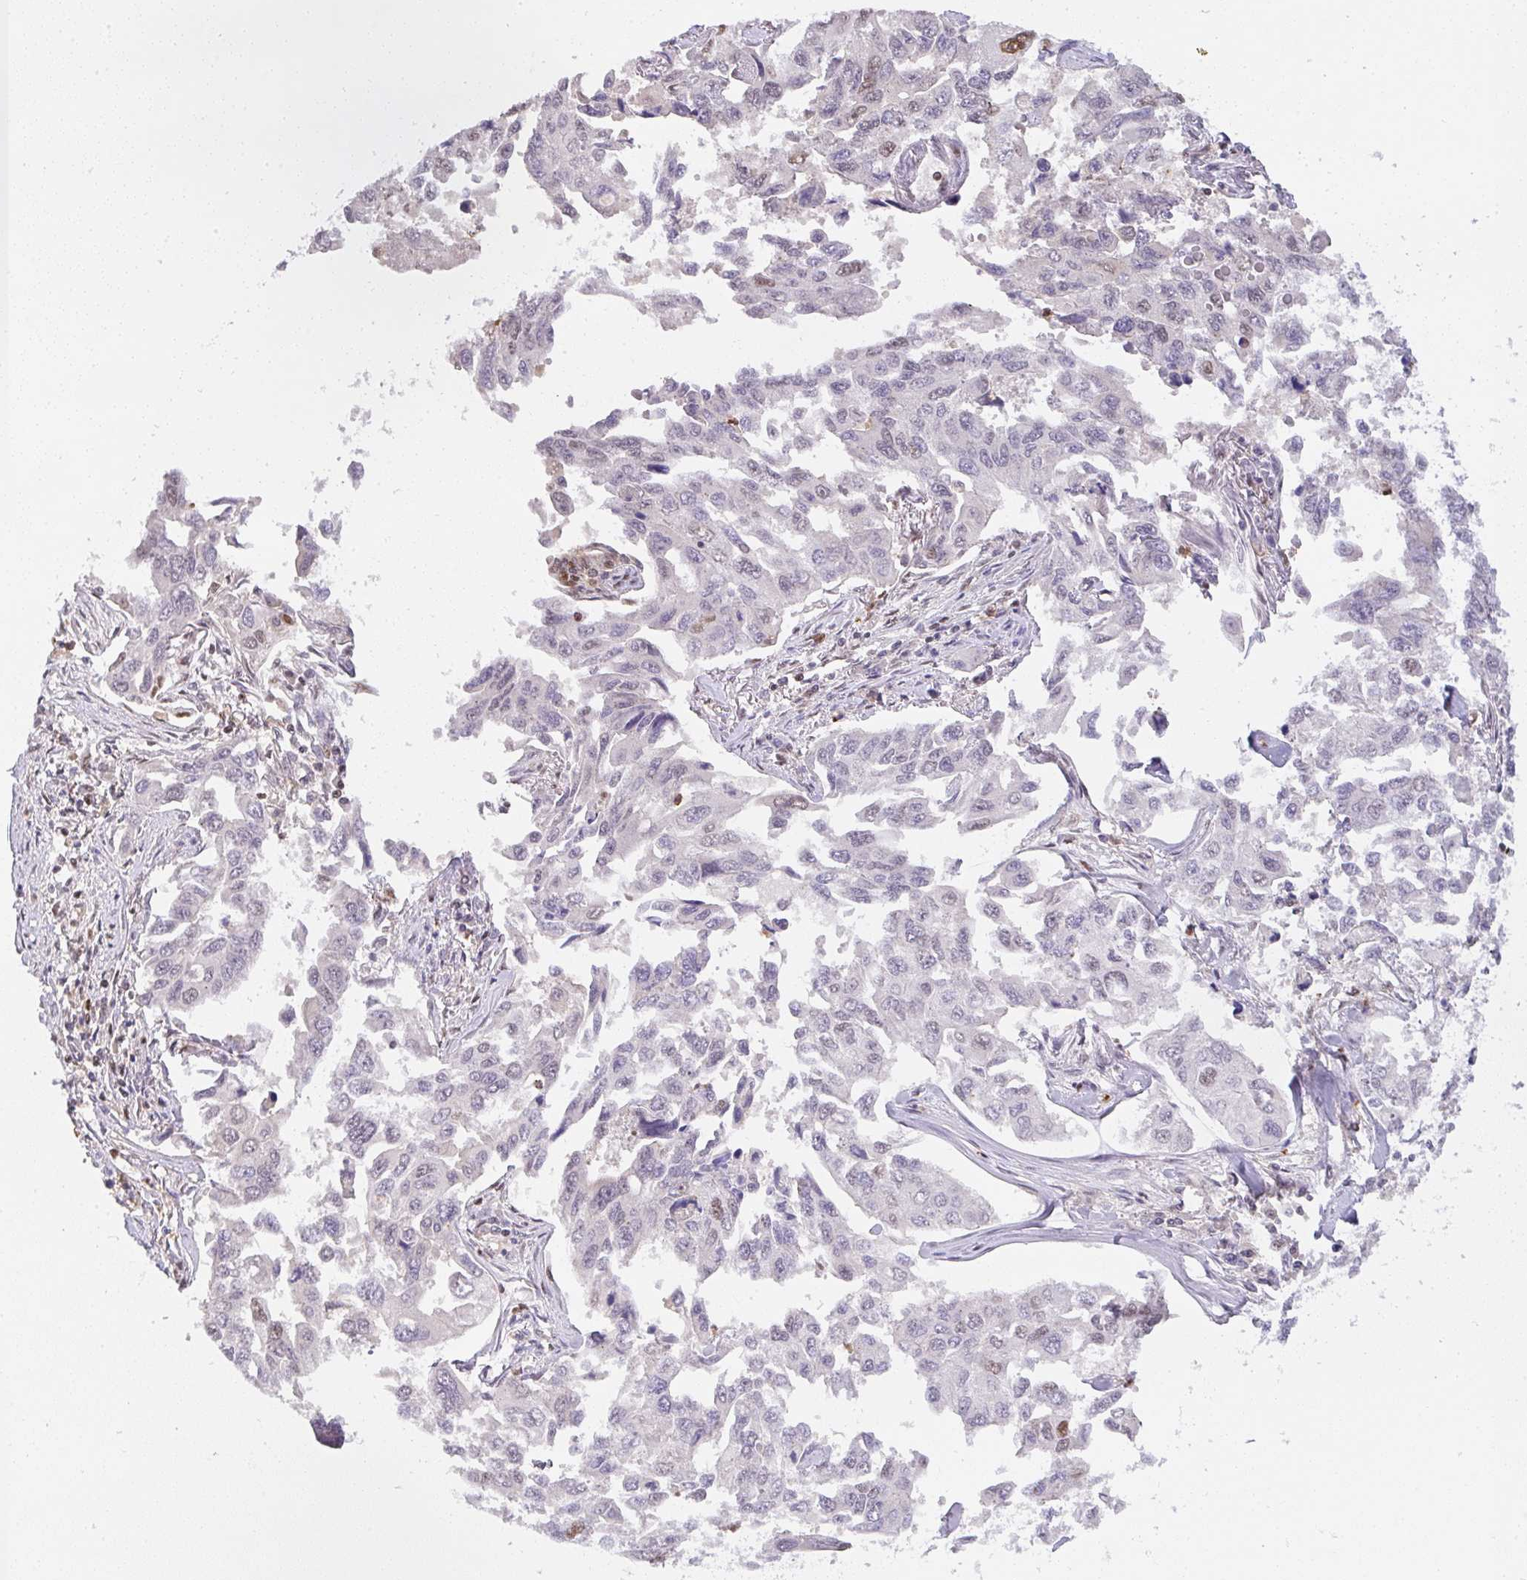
{"staining": {"intensity": "weak", "quantity": "25%-75%", "location": "nuclear"}, "tissue": "lung cancer", "cell_type": "Tumor cells", "image_type": "cancer", "snomed": [{"axis": "morphology", "description": "Adenocarcinoma, NOS"}, {"axis": "topography", "description": "Lung"}], "caption": "Immunohistochemical staining of lung cancer reveals low levels of weak nuclear staining in approximately 25%-75% of tumor cells. (IHC, brightfield microscopy, high magnification).", "gene": "BBX", "patient": {"sex": "male", "age": 64}}